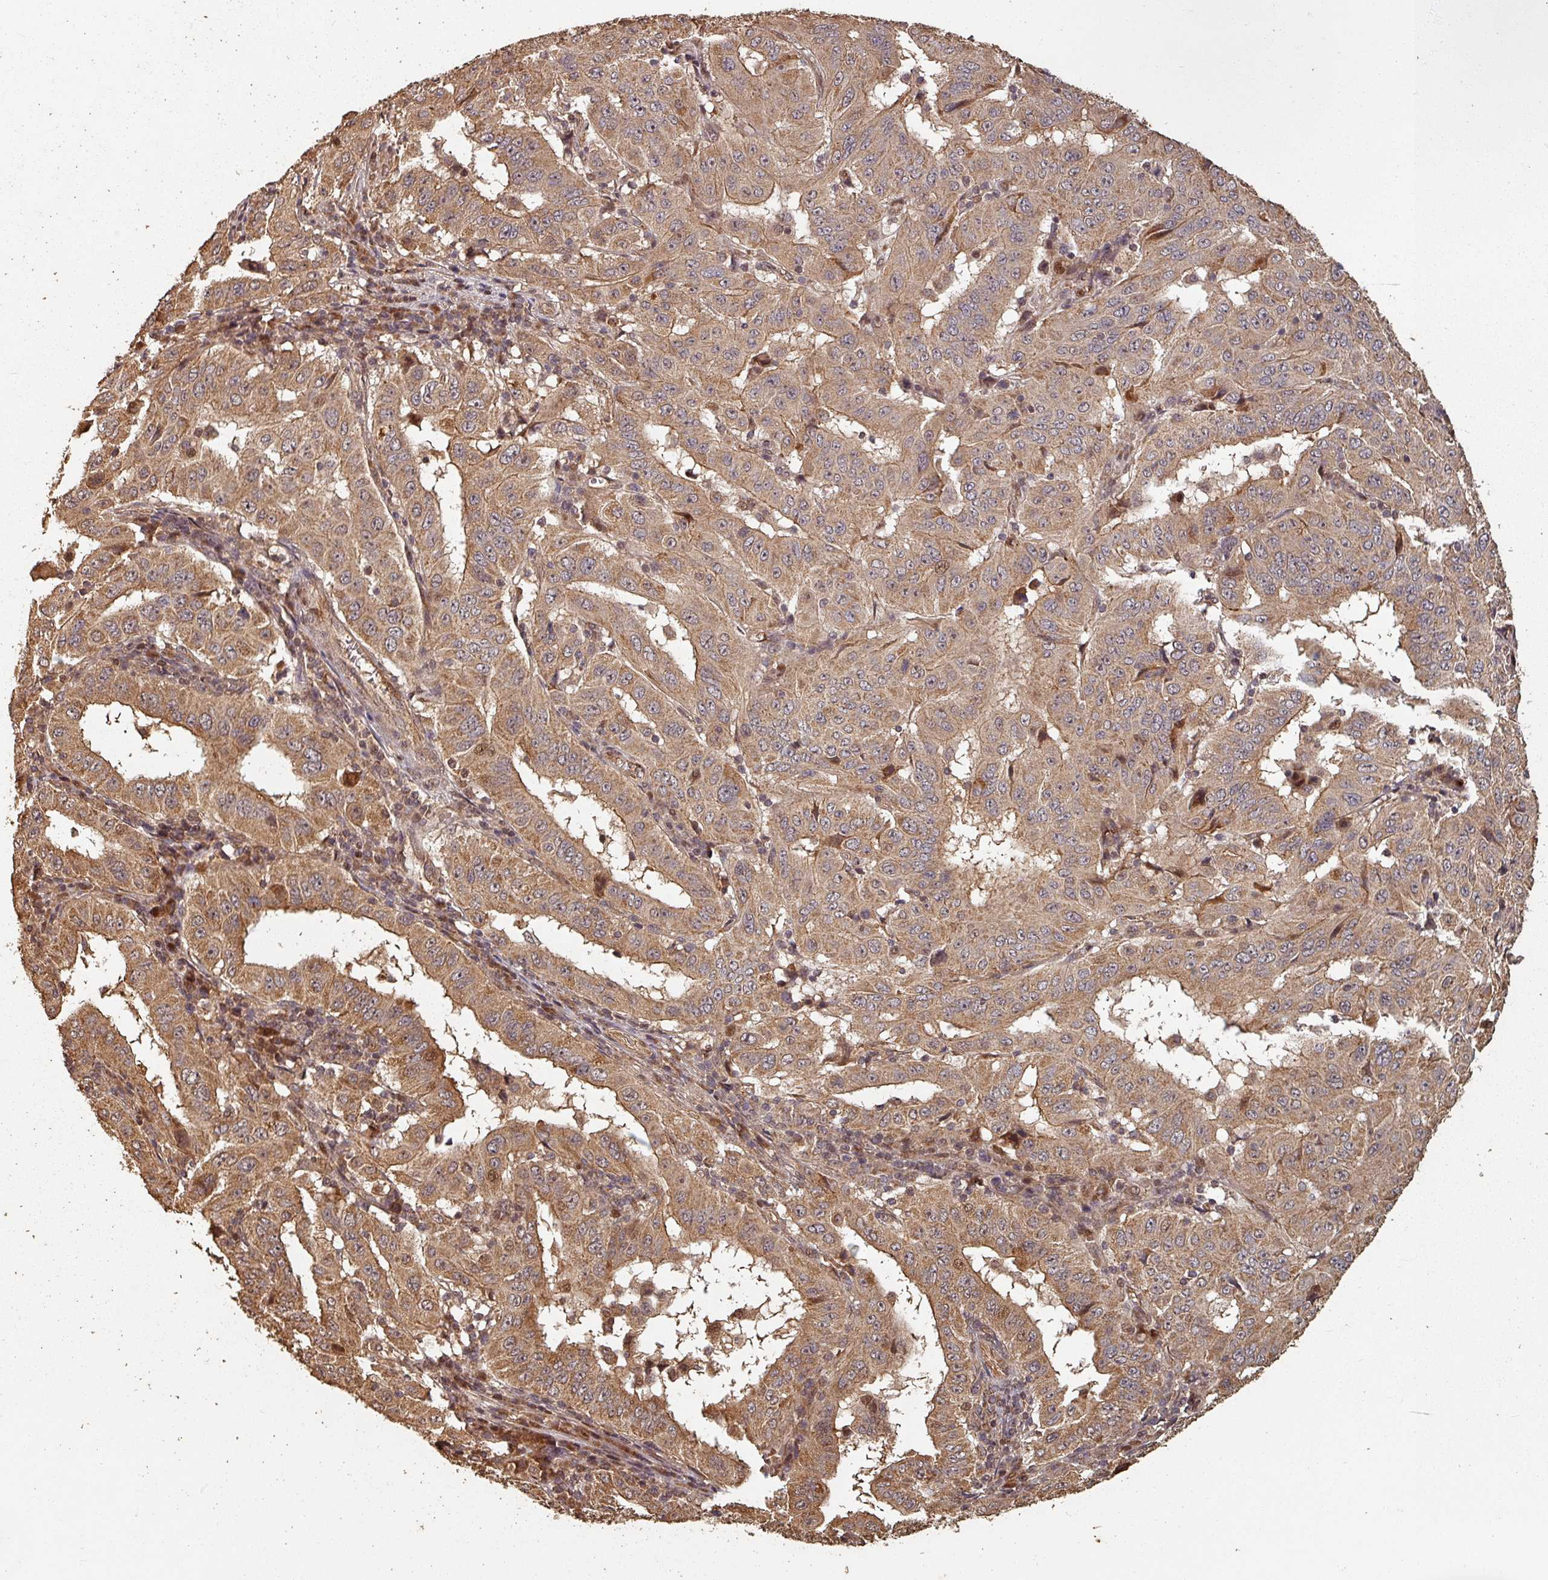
{"staining": {"intensity": "moderate", "quantity": ">75%", "location": "cytoplasmic/membranous"}, "tissue": "pancreatic cancer", "cell_type": "Tumor cells", "image_type": "cancer", "snomed": [{"axis": "morphology", "description": "Adenocarcinoma, NOS"}, {"axis": "topography", "description": "Pancreas"}], "caption": "A micrograph showing moderate cytoplasmic/membranous expression in approximately >75% of tumor cells in pancreatic adenocarcinoma, as visualized by brown immunohistochemical staining.", "gene": "EID1", "patient": {"sex": "male", "age": 63}}